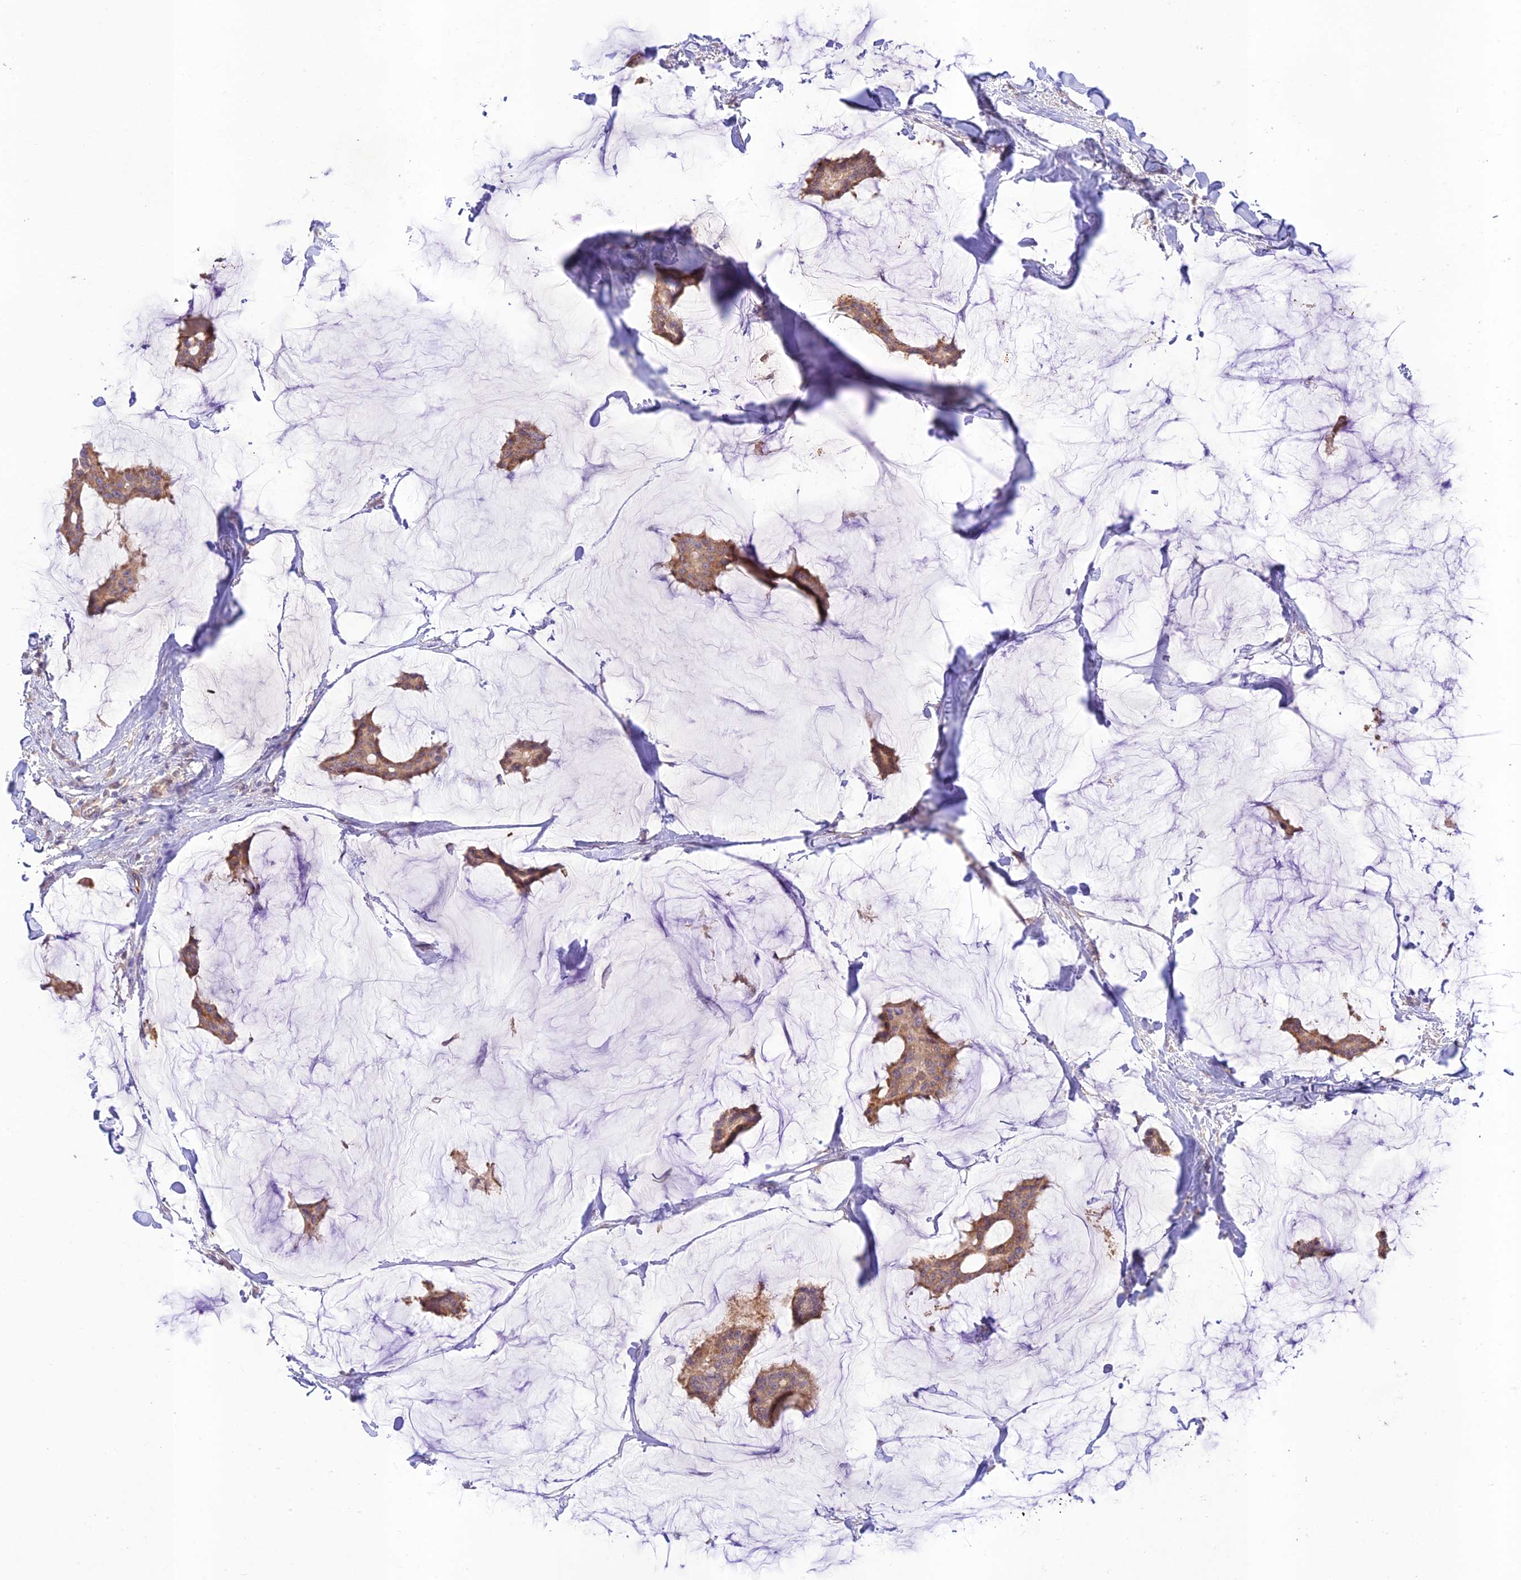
{"staining": {"intensity": "moderate", "quantity": ">75%", "location": "cytoplasmic/membranous"}, "tissue": "breast cancer", "cell_type": "Tumor cells", "image_type": "cancer", "snomed": [{"axis": "morphology", "description": "Duct carcinoma"}, {"axis": "topography", "description": "Breast"}], "caption": "Protein analysis of breast cancer tissue reveals moderate cytoplasmic/membranous staining in approximately >75% of tumor cells. (Brightfield microscopy of DAB IHC at high magnification).", "gene": "TMEM259", "patient": {"sex": "female", "age": 93}}